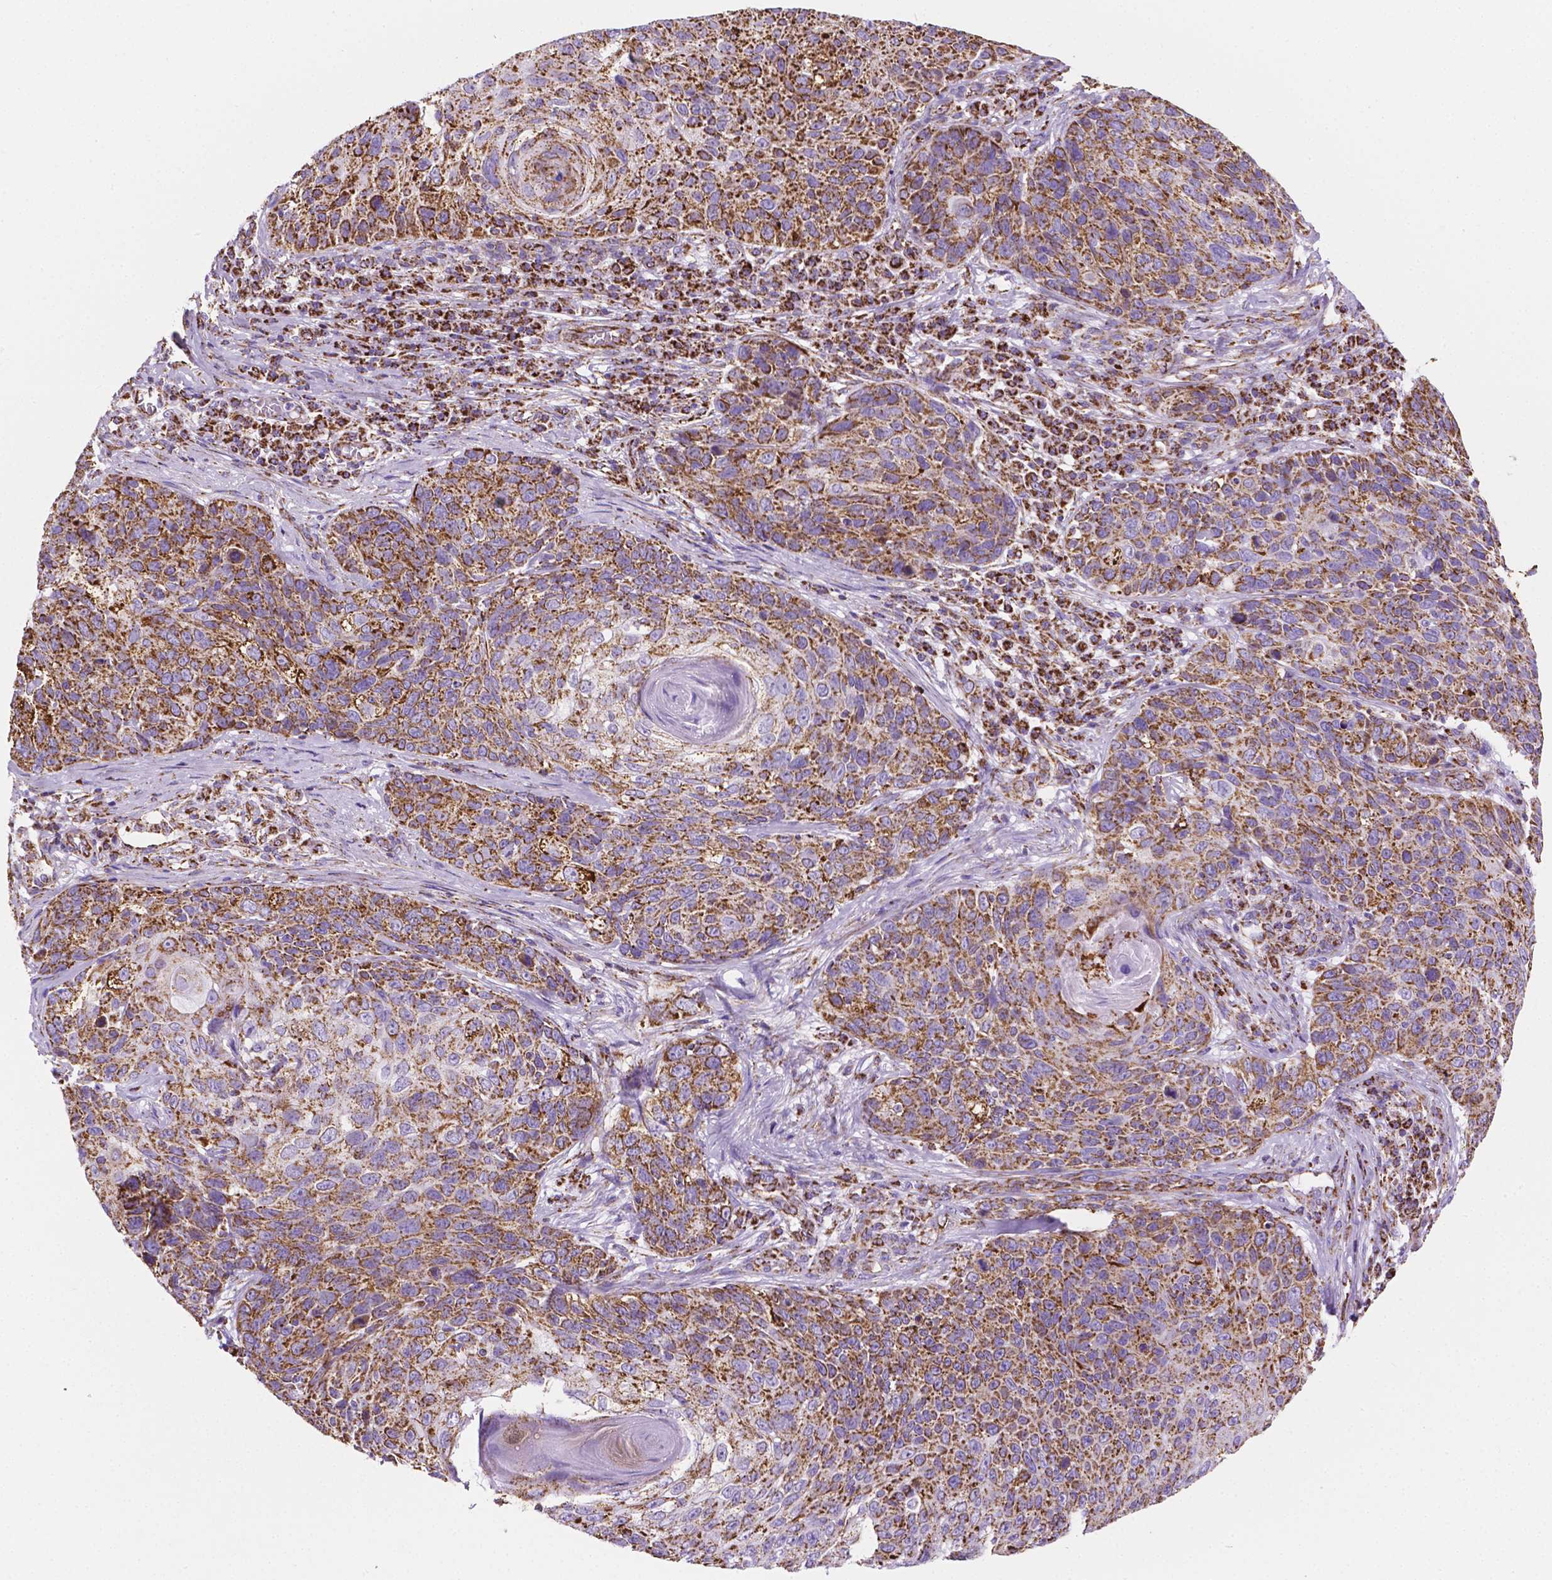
{"staining": {"intensity": "strong", "quantity": ">75%", "location": "cytoplasmic/membranous"}, "tissue": "skin cancer", "cell_type": "Tumor cells", "image_type": "cancer", "snomed": [{"axis": "morphology", "description": "Squamous cell carcinoma, NOS"}, {"axis": "topography", "description": "Skin"}], "caption": "There is high levels of strong cytoplasmic/membranous positivity in tumor cells of skin cancer (squamous cell carcinoma), as demonstrated by immunohistochemical staining (brown color).", "gene": "RMDN3", "patient": {"sex": "male", "age": 92}}